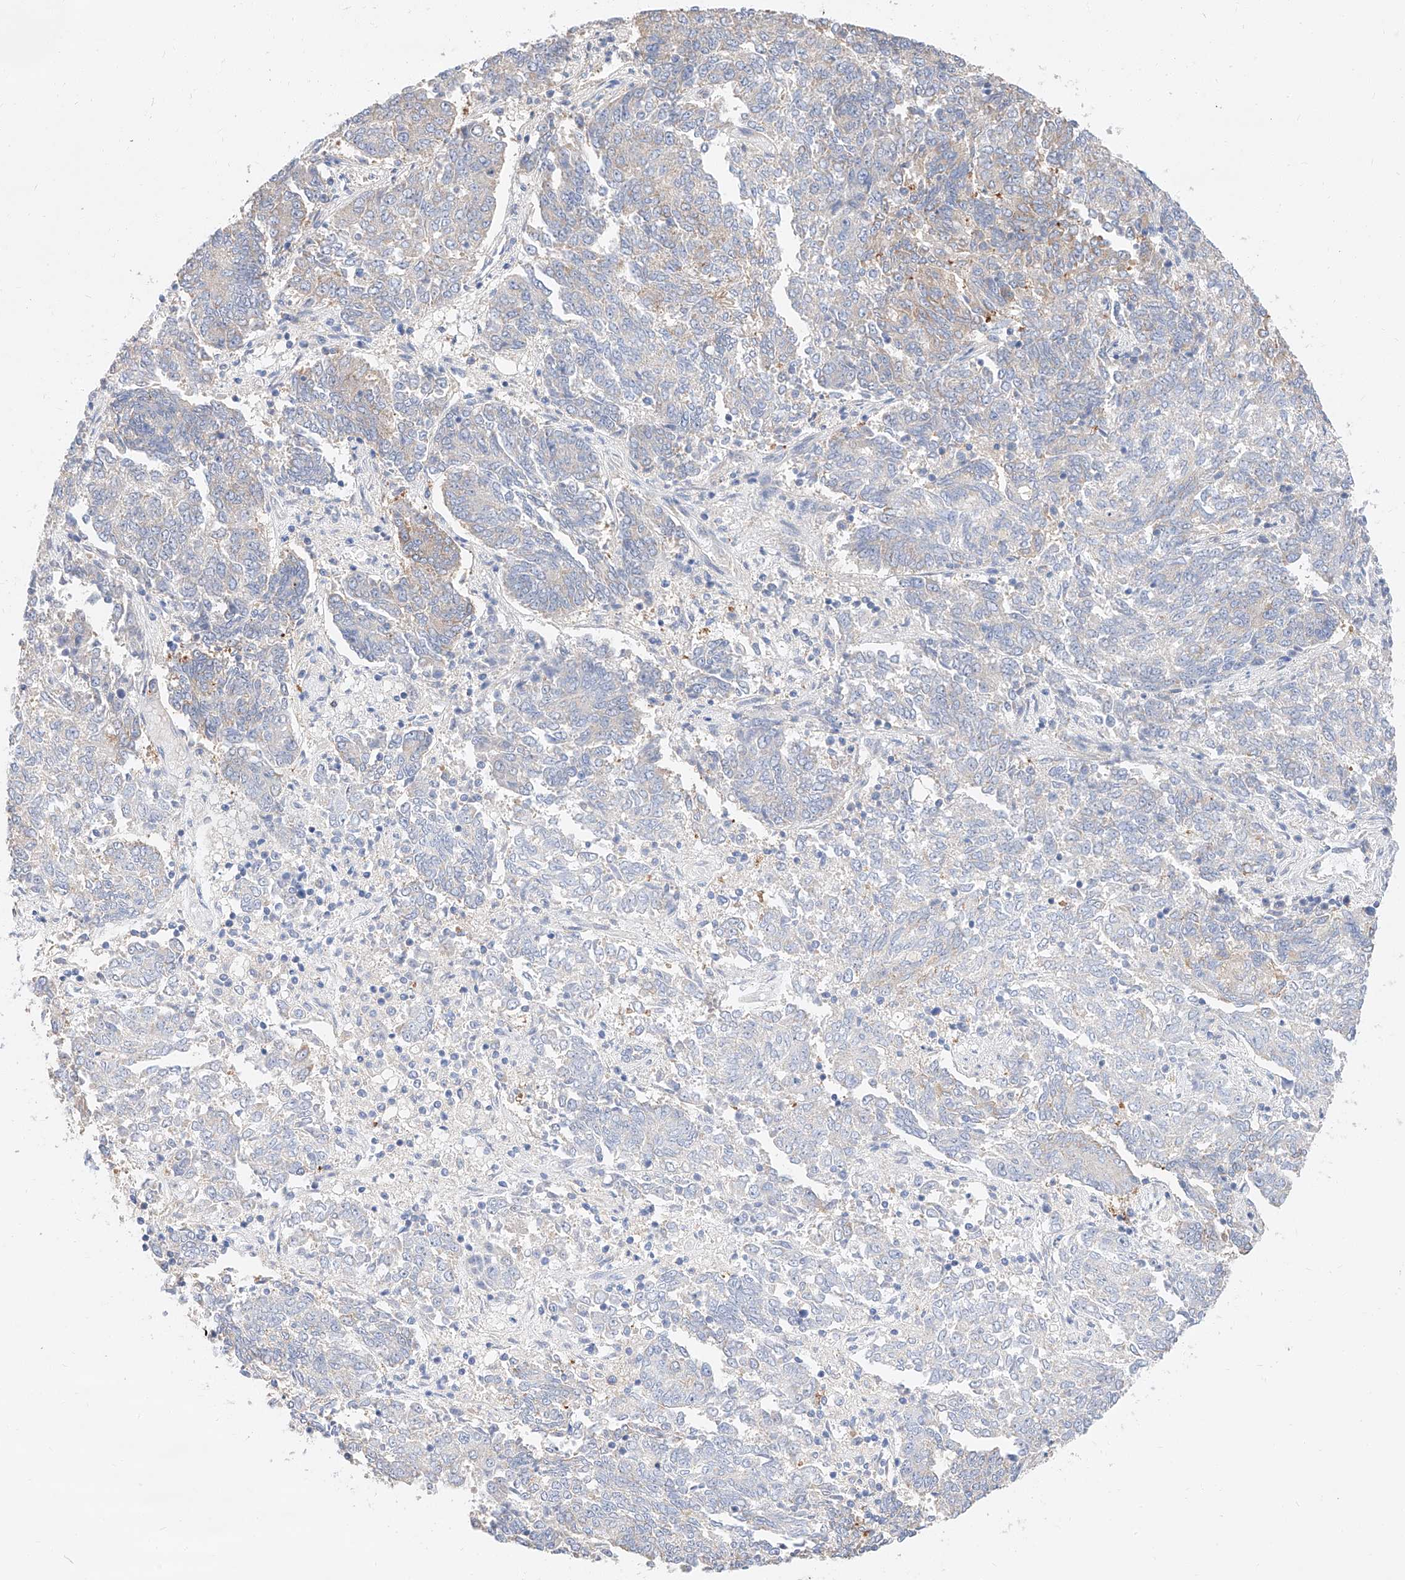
{"staining": {"intensity": "negative", "quantity": "none", "location": "none"}, "tissue": "endometrial cancer", "cell_type": "Tumor cells", "image_type": "cancer", "snomed": [{"axis": "morphology", "description": "Adenocarcinoma, NOS"}, {"axis": "topography", "description": "Endometrium"}], "caption": "Immunohistochemistry of human endometrial adenocarcinoma displays no positivity in tumor cells.", "gene": "GLMN", "patient": {"sex": "female", "age": 80}}